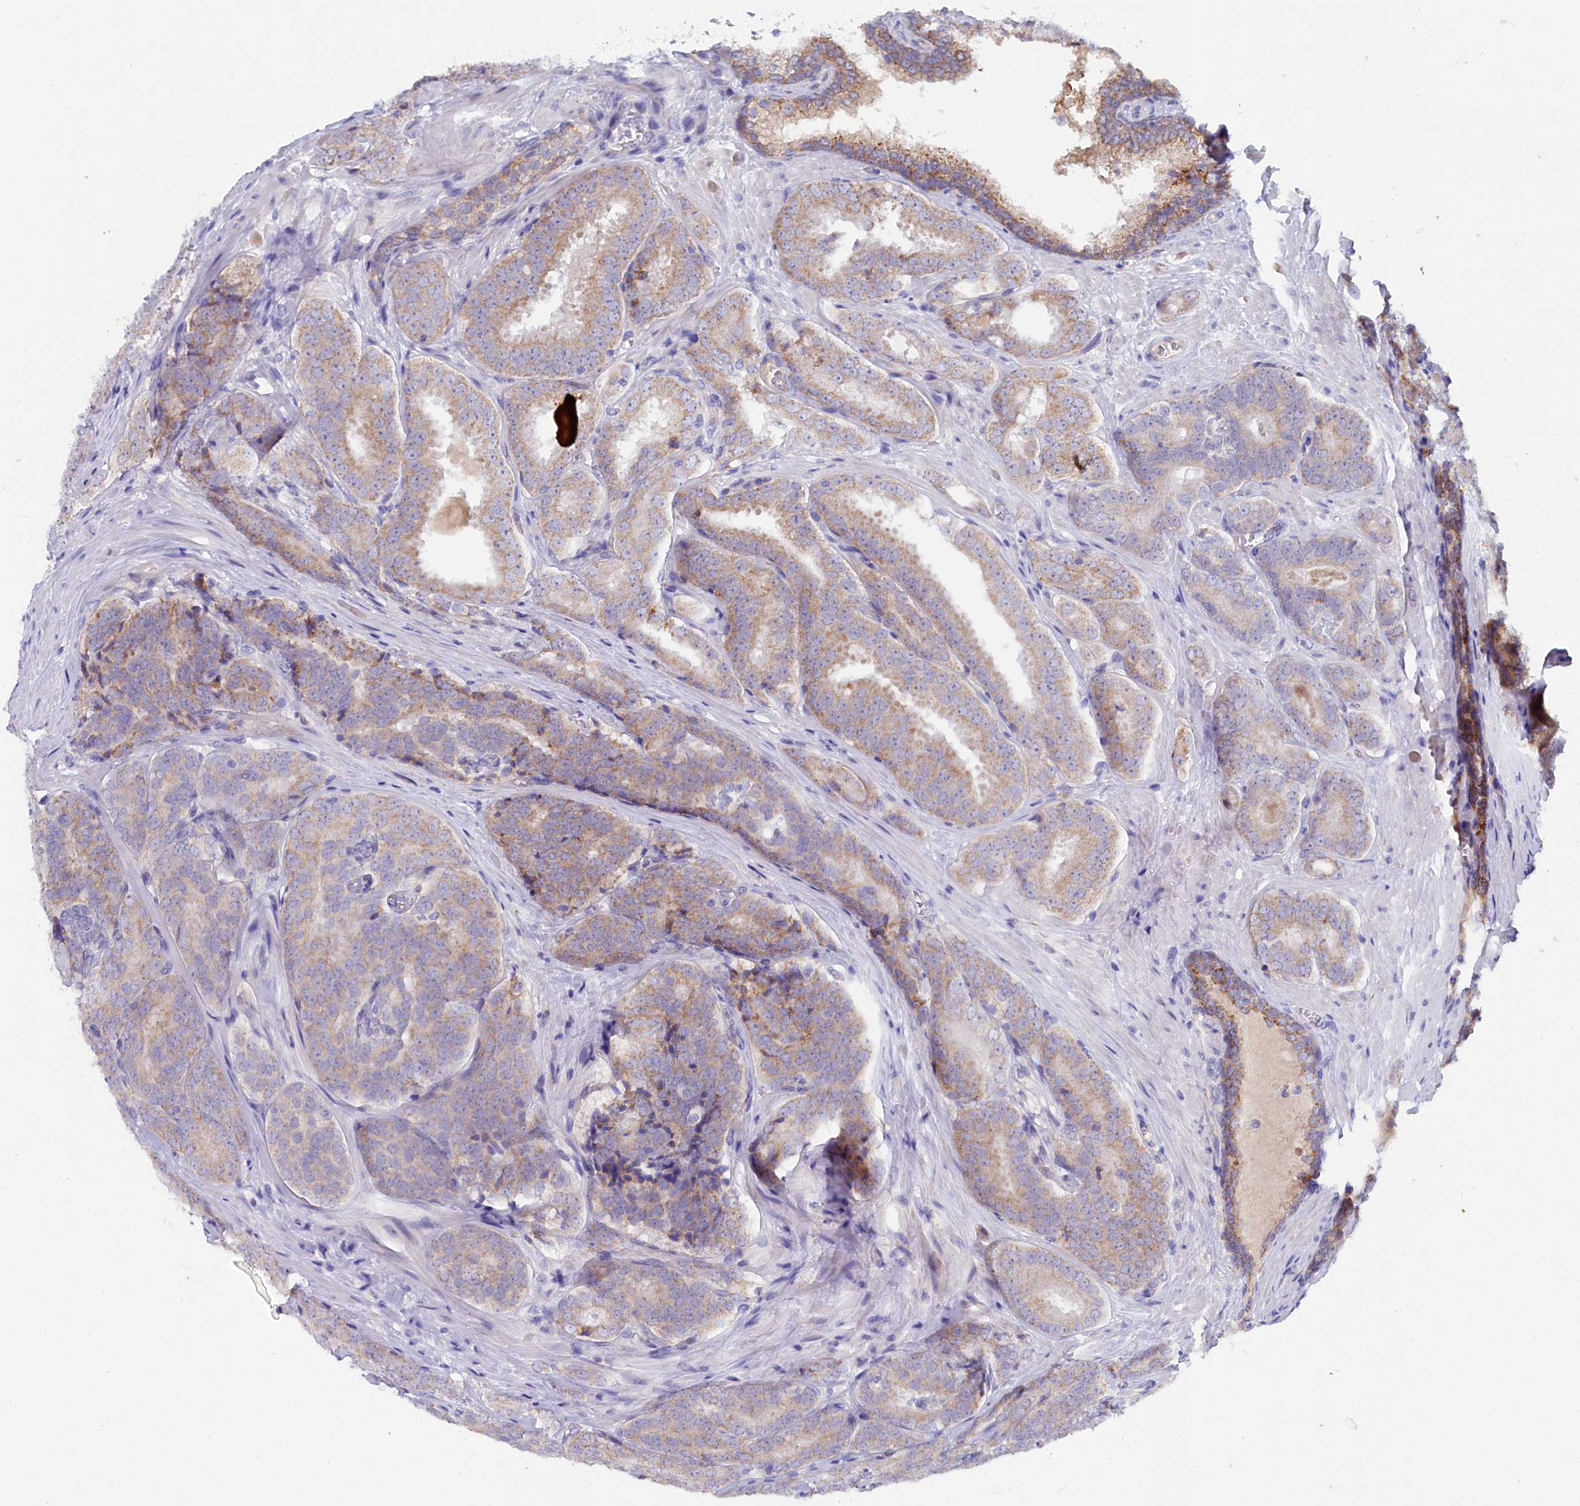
{"staining": {"intensity": "moderate", "quantity": ">75%", "location": "cytoplasmic/membranous"}, "tissue": "prostate cancer", "cell_type": "Tumor cells", "image_type": "cancer", "snomed": [{"axis": "morphology", "description": "Adenocarcinoma, High grade"}, {"axis": "topography", "description": "Prostate"}], "caption": "A medium amount of moderate cytoplasmic/membranous staining is present in approximately >75% of tumor cells in prostate cancer (high-grade adenocarcinoma) tissue.", "gene": "SLC49A3", "patient": {"sex": "male", "age": 63}}